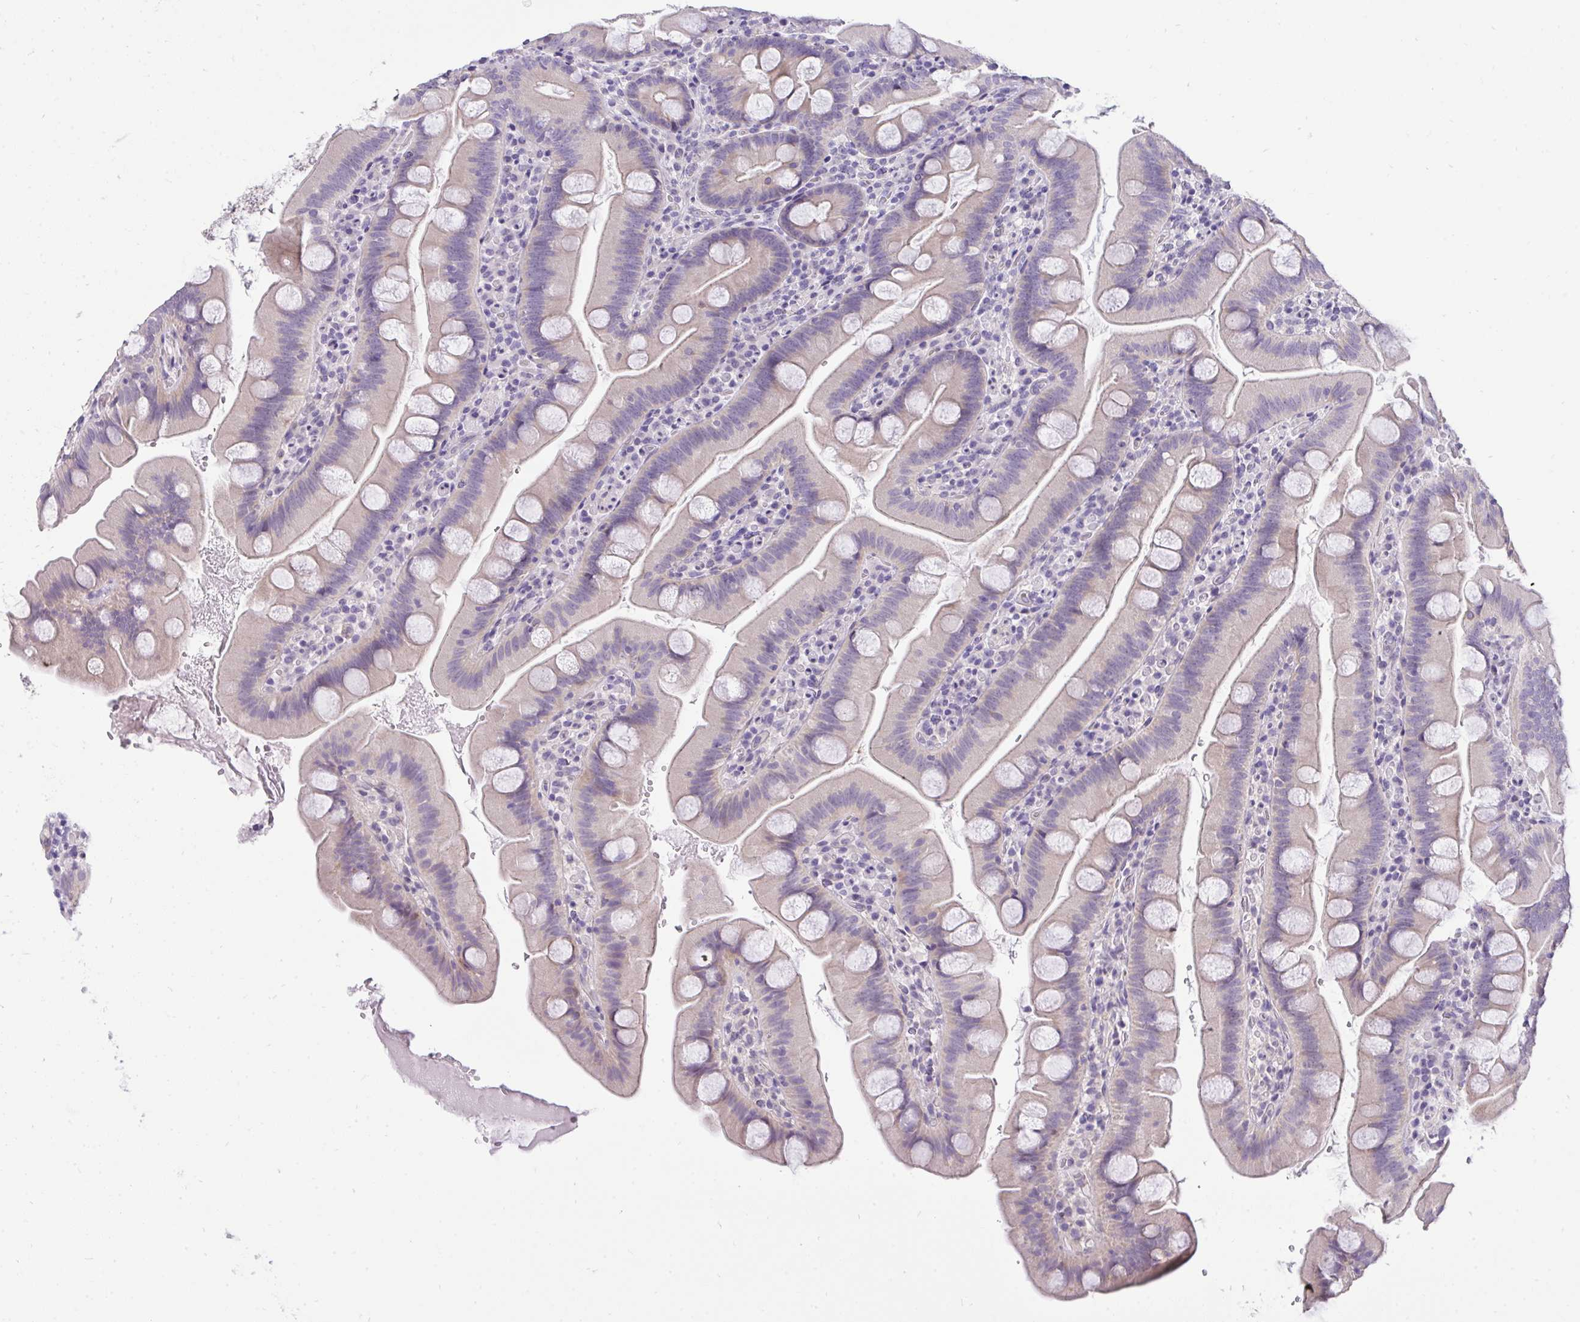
{"staining": {"intensity": "negative", "quantity": "none", "location": "none"}, "tissue": "small intestine", "cell_type": "Glandular cells", "image_type": "normal", "snomed": [{"axis": "morphology", "description": "Normal tissue, NOS"}, {"axis": "topography", "description": "Small intestine"}], "caption": "Glandular cells show no significant expression in unremarkable small intestine. (DAB IHC, high magnification).", "gene": "VGLL3", "patient": {"sex": "female", "age": 68}}